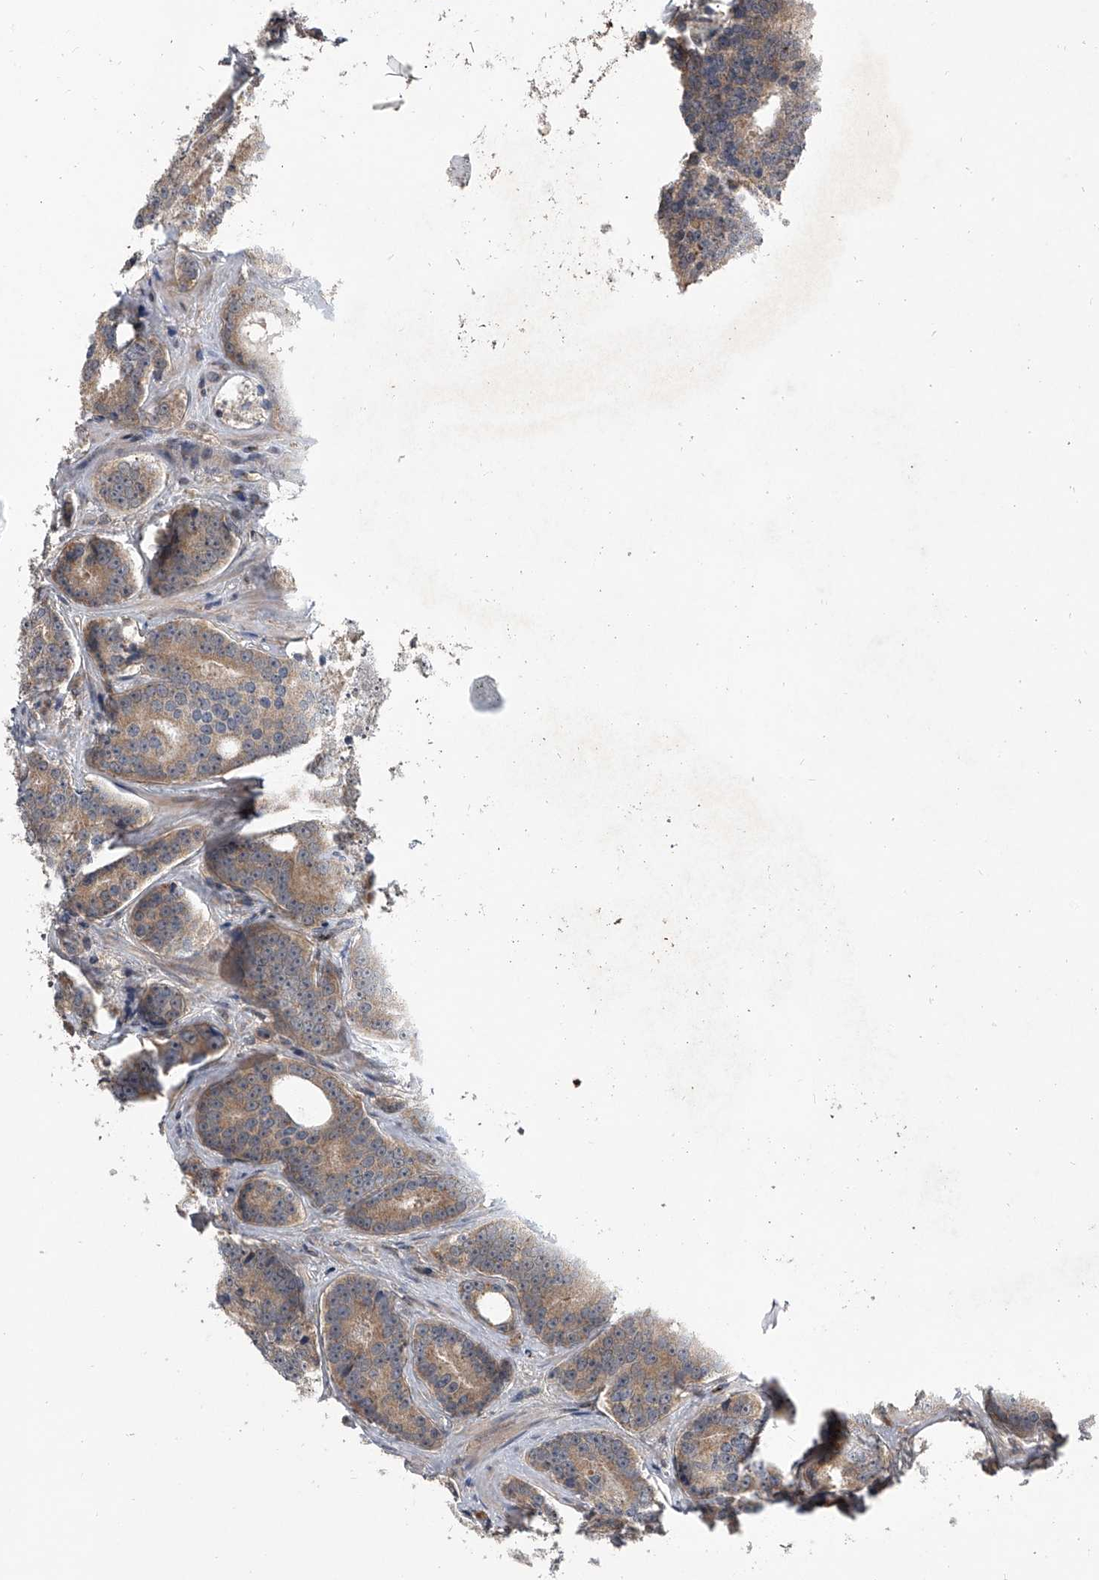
{"staining": {"intensity": "weak", "quantity": ">75%", "location": "cytoplasmic/membranous"}, "tissue": "prostate cancer", "cell_type": "Tumor cells", "image_type": "cancer", "snomed": [{"axis": "morphology", "description": "Adenocarcinoma, High grade"}, {"axis": "topography", "description": "Prostate"}], "caption": "Protein expression analysis of high-grade adenocarcinoma (prostate) reveals weak cytoplasmic/membranous expression in about >75% of tumor cells.", "gene": "GEMIN8", "patient": {"sex": "male", "age": 60}}